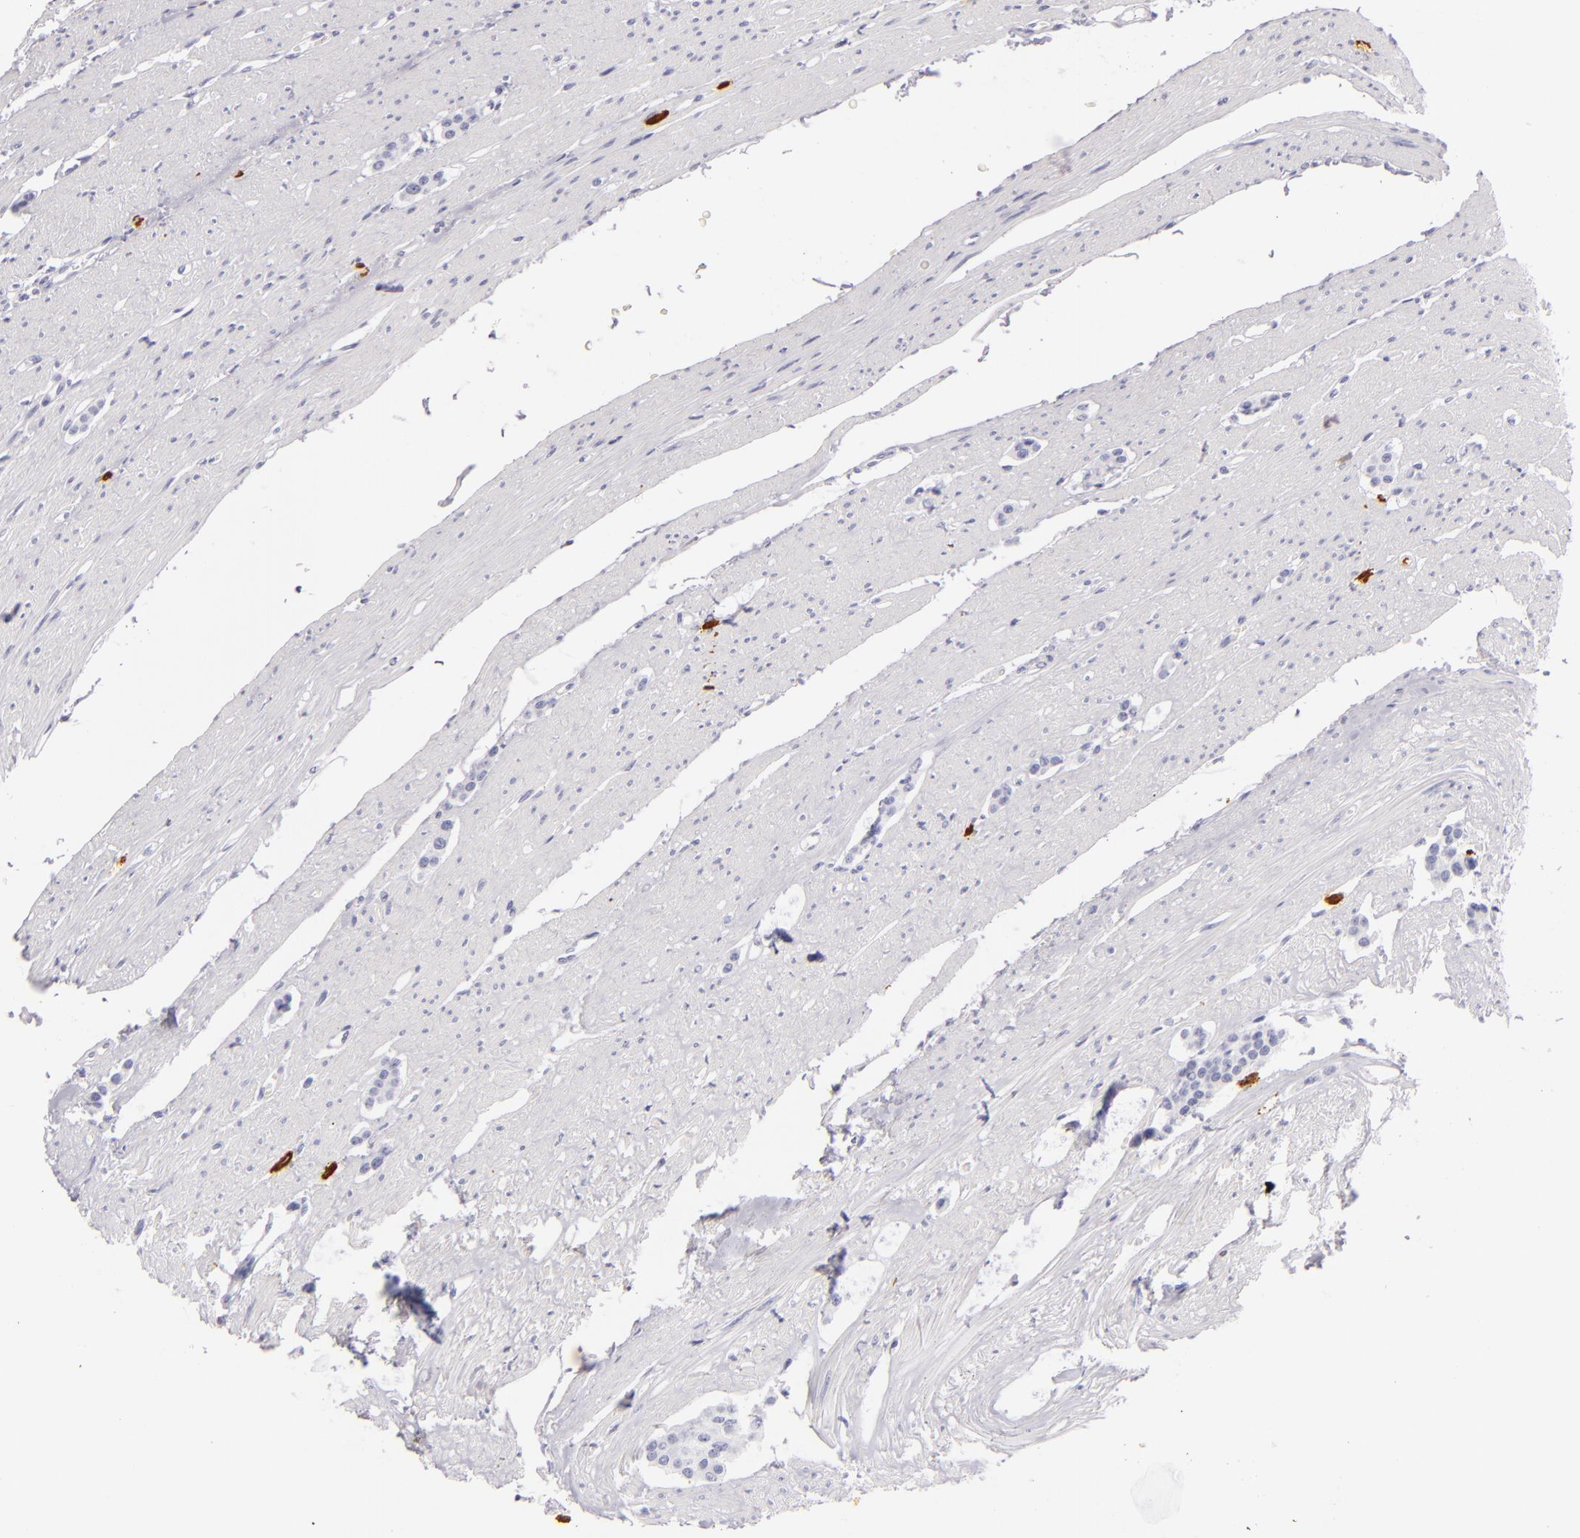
{"staining": {"intensity": "negative", "quantity": "none", "location": "none"}, "tissue": "carcinoid", "cell_type": "Tumor cells", "image_type": "cancer", "snomed": [{"axis": "morphology", "description": "Carcinoid, malignant, NOS"}, {"axis": "topography", "description": "Small intestine"}], "caption": "Tumor cells are negative for protein expression in human carcinoid. (Stains: DAB (3,3'-diaminobenzidine) immunohistochemistry (IHC) with hematoxylin counter stain, Microscopy: brightfield microscopy at high magnification).", "gene": "TPSD1", "patient": {"sex": "male", "age": 60}}